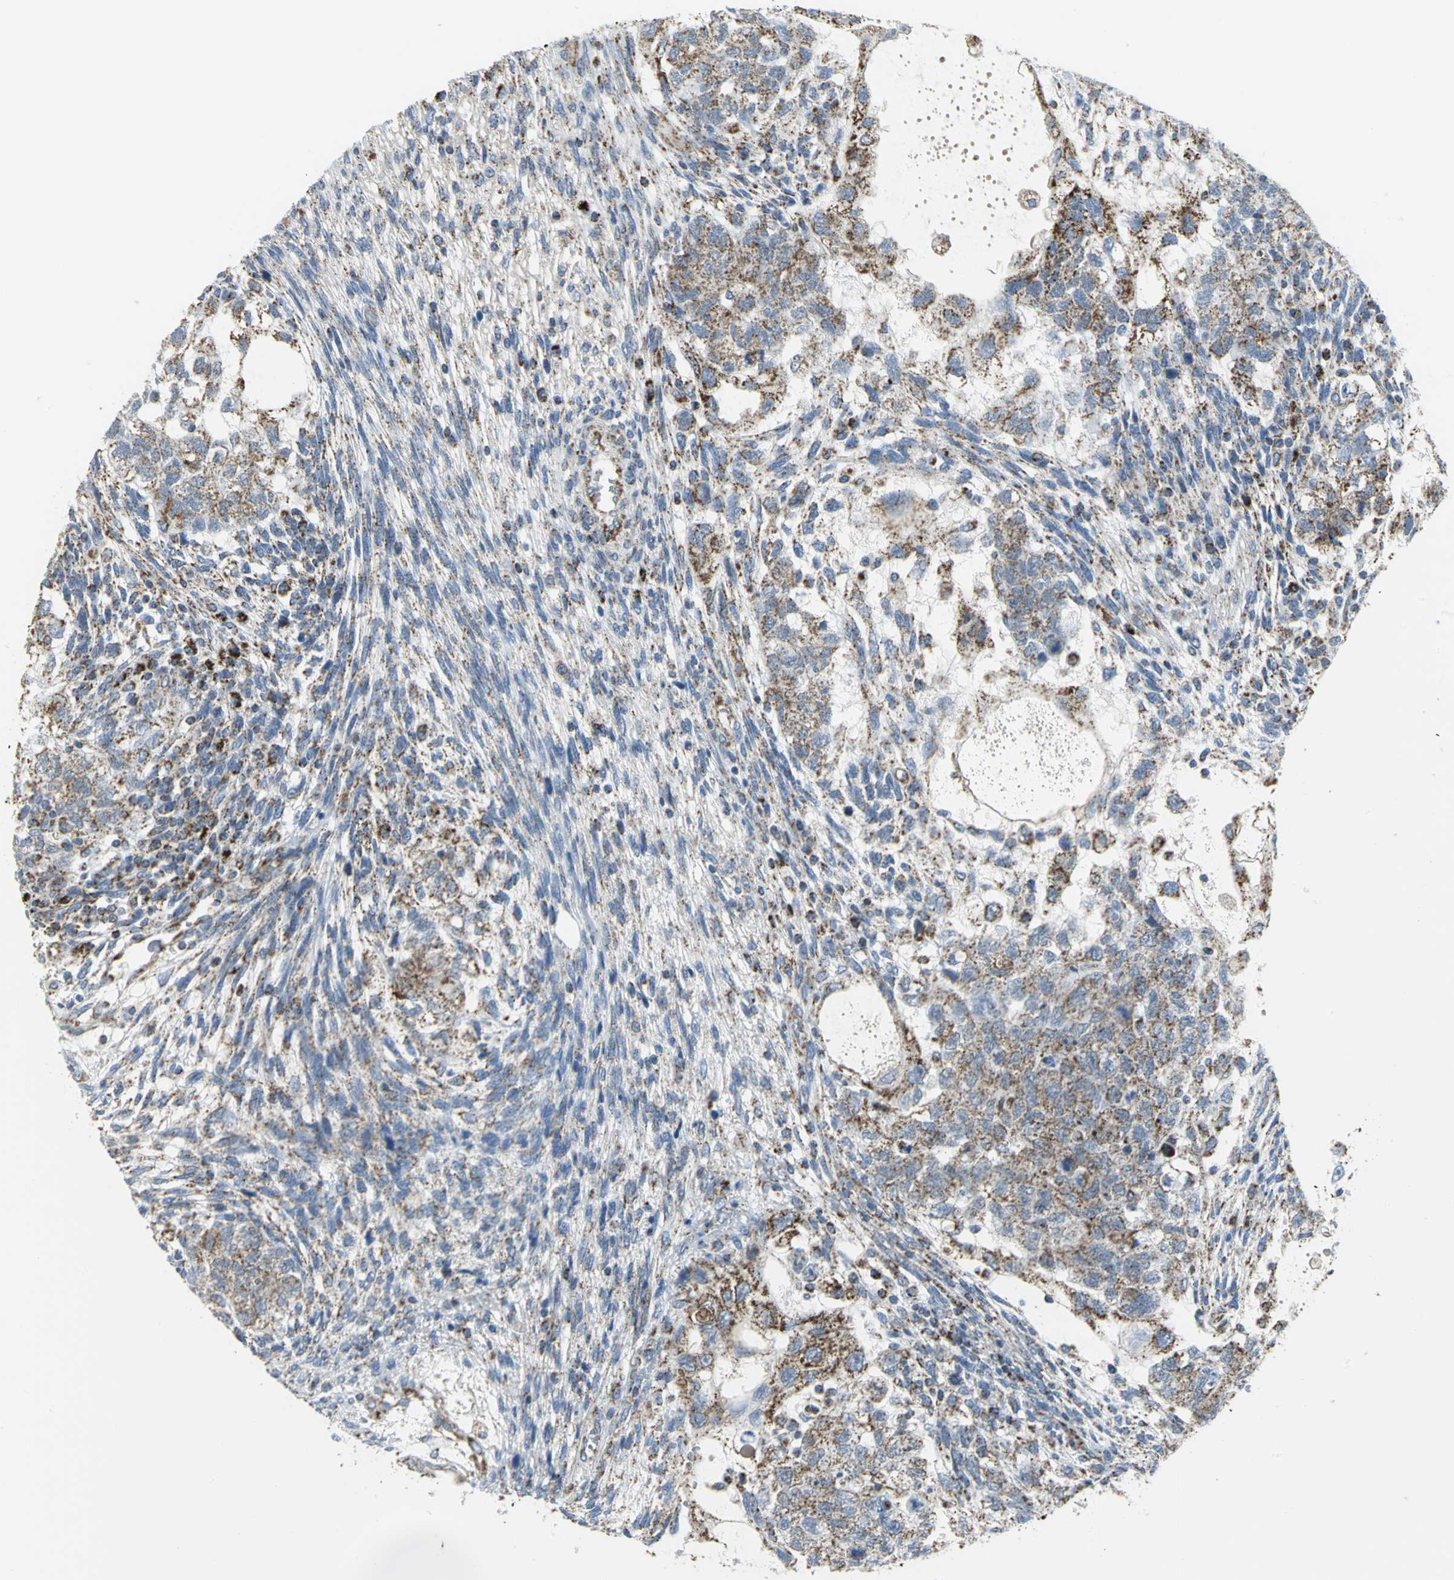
{"staining": {"intensity": "moderate", "quantity": "25%-75%", "location": "cytoplasmic/membranous"}, "tissue": "testis cancer", "cell_type": "Tumor cells", "image_type": "cancer", "snomed": [{"axis": "morphology", "description": "Normal tissue, NOS"}, {"axis": "morphology", "description": "Carcinoma, Embryonal, NOS"}, {"axis": "topography", "description": "Testis"}], "caption": "Human embryonal carcinoma (testis) stained for a protein (brown) exhibits moderate cytoplasmic/membranous positive positivity in approximately 25%-75% of tumor cells.", "gene": "NTRK1", "patient": {"sex": "male", "age": 36}}